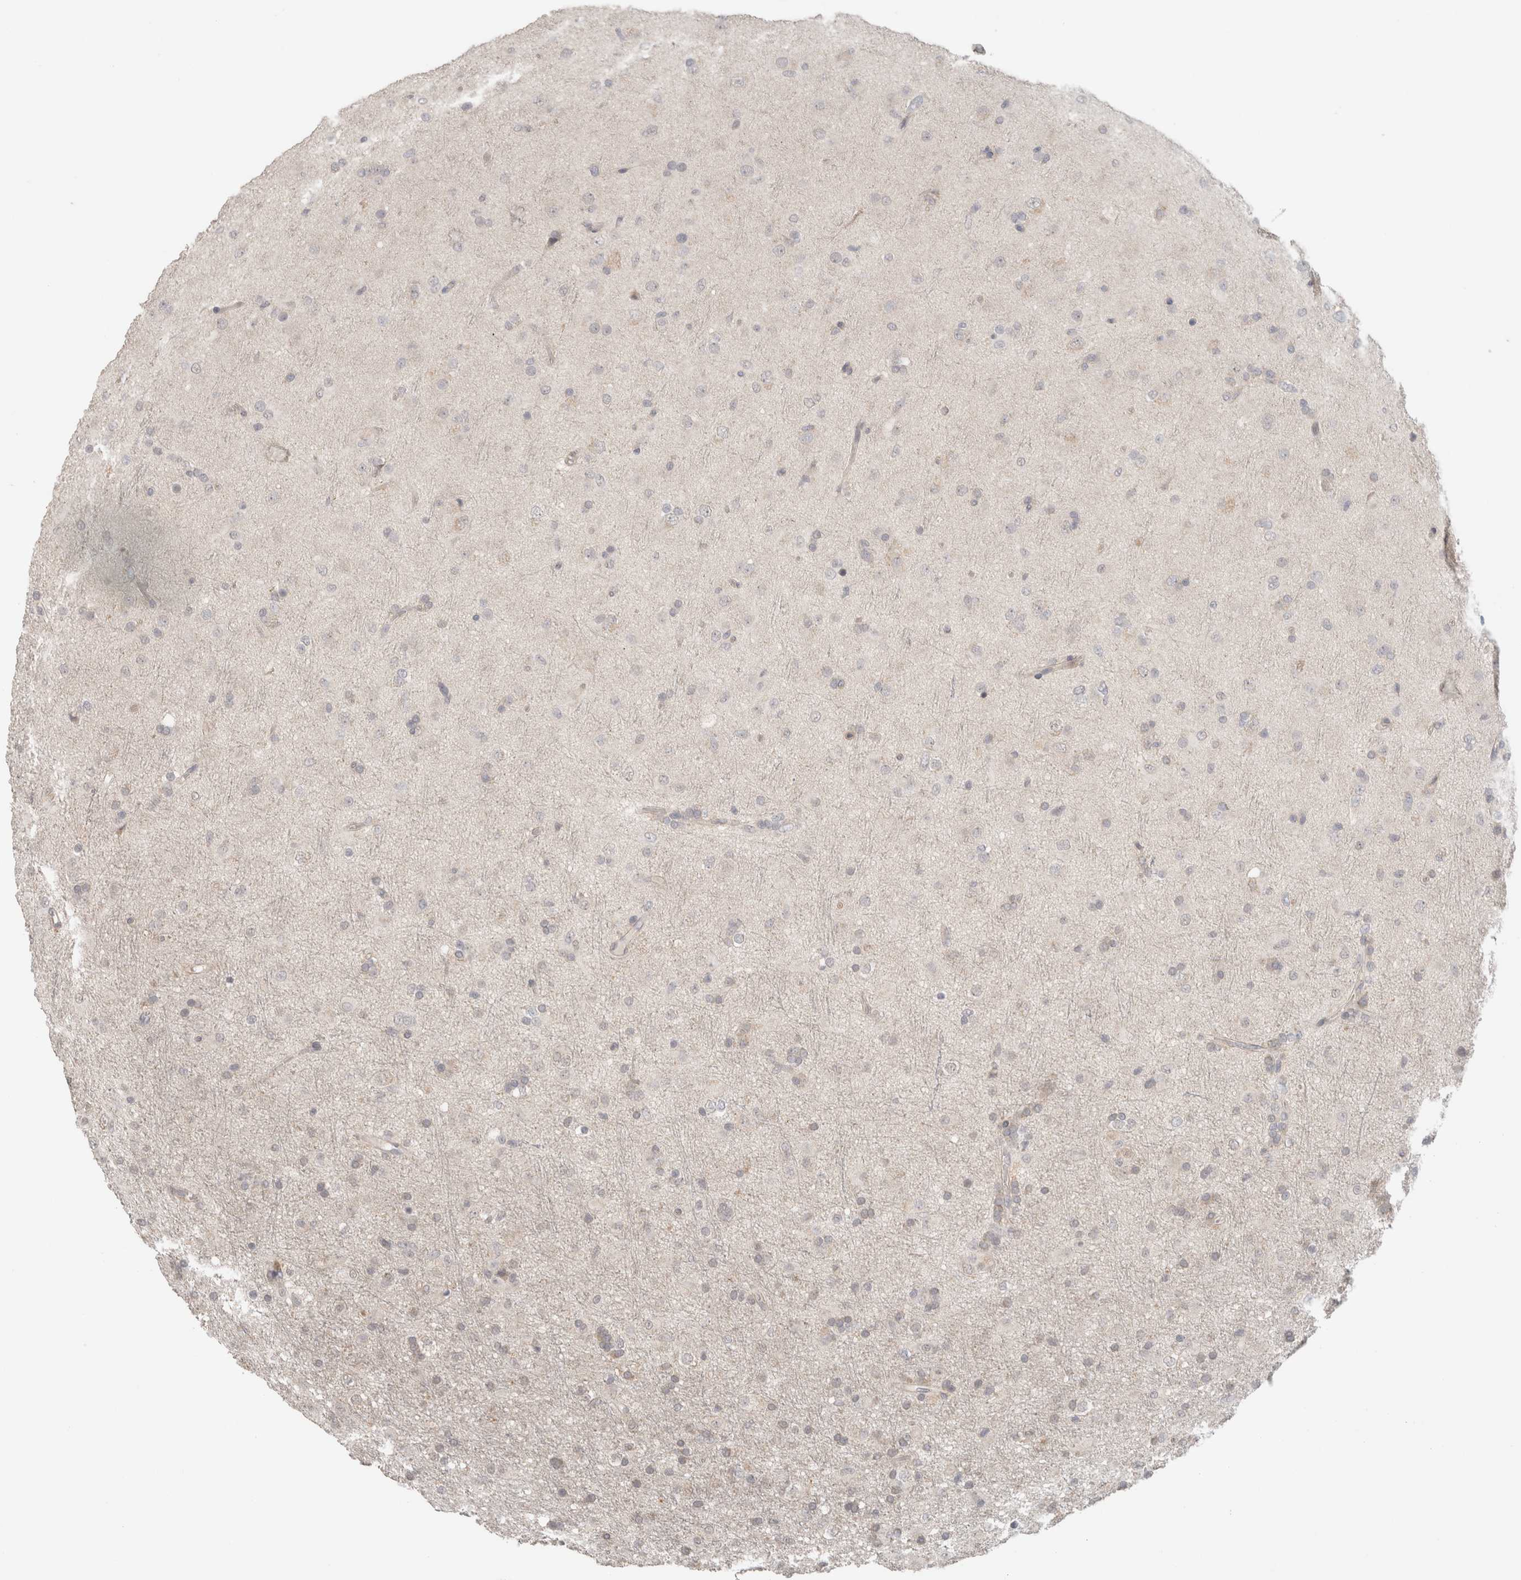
{"staining": {"intensity": "negative", "quantity": "none", "location": "none"}, "tissue": "glioma", "cell_type": "Tumor cells", "image_type": "cancer", "snomed": [{"axis": "morphology", "description": "Glioma, malignant, Low grade"}, {"axis": "topography", "description": "Brain"}], "caption": "DAB (3,3'-diaminobenzidine) immunohistochemical staining of human glioma displays no significant positivity in tumor cells.", "gene": "HSPG2", "patient": {"sex": "male", "age": 65}}